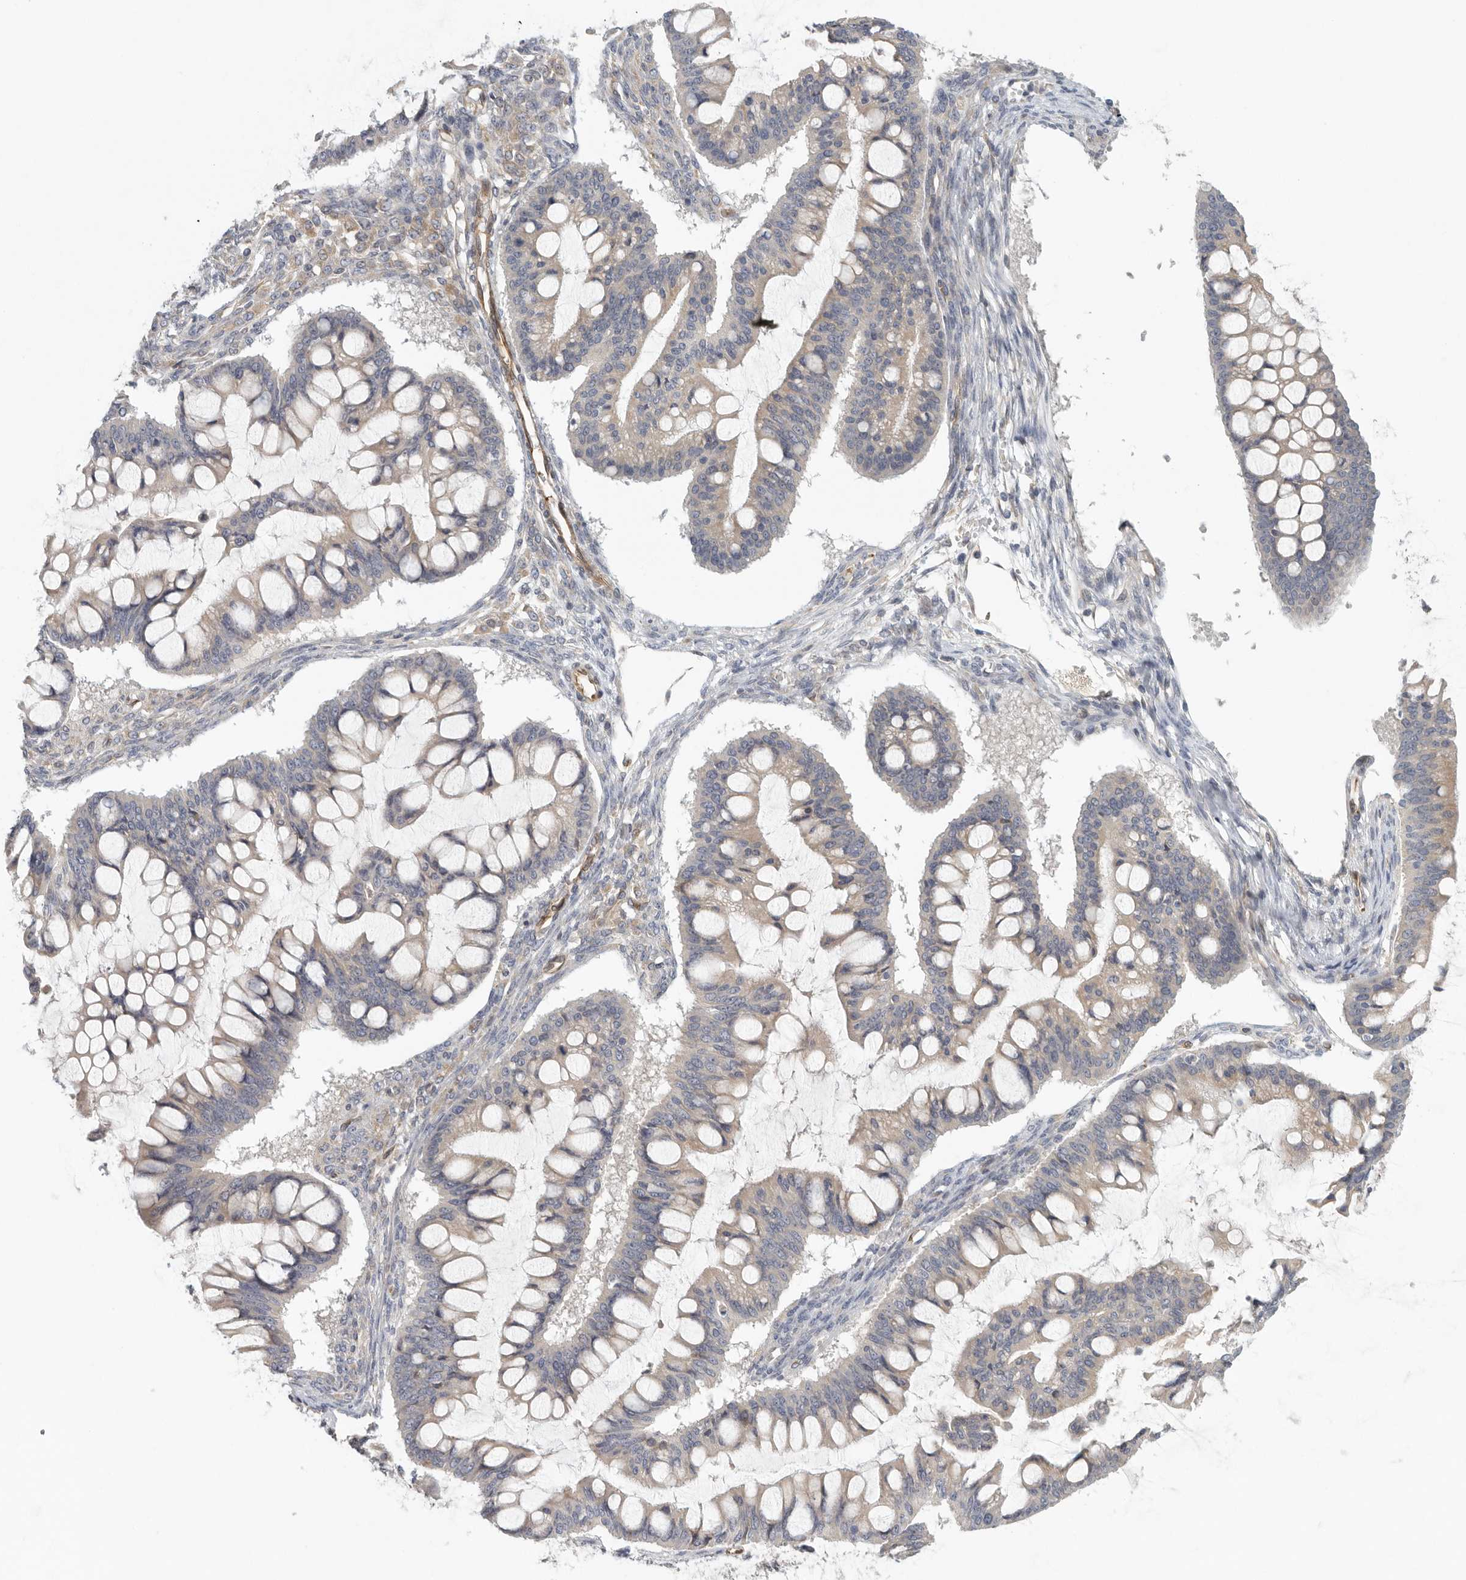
{"staining": {"intensity": "weak", "quantity": "<25%", "location": "cytoplasmic/membranous"}, "tissue": "ovarian cancer", "cell_type": "Tumor cells", "image_type": "cancer", "snomed": [{"axis": "morphology", "description": "Cystadenocarcinoma, mucinous, NOS"}, {"axis": "topography", "description": "Ovary"}], "caption": "Immunohistochemical staining of ovarian cancer displays no significant expression in tumor cells.", "gene": "BCAP29", "patient": {"sex": "female", "age": 73}}